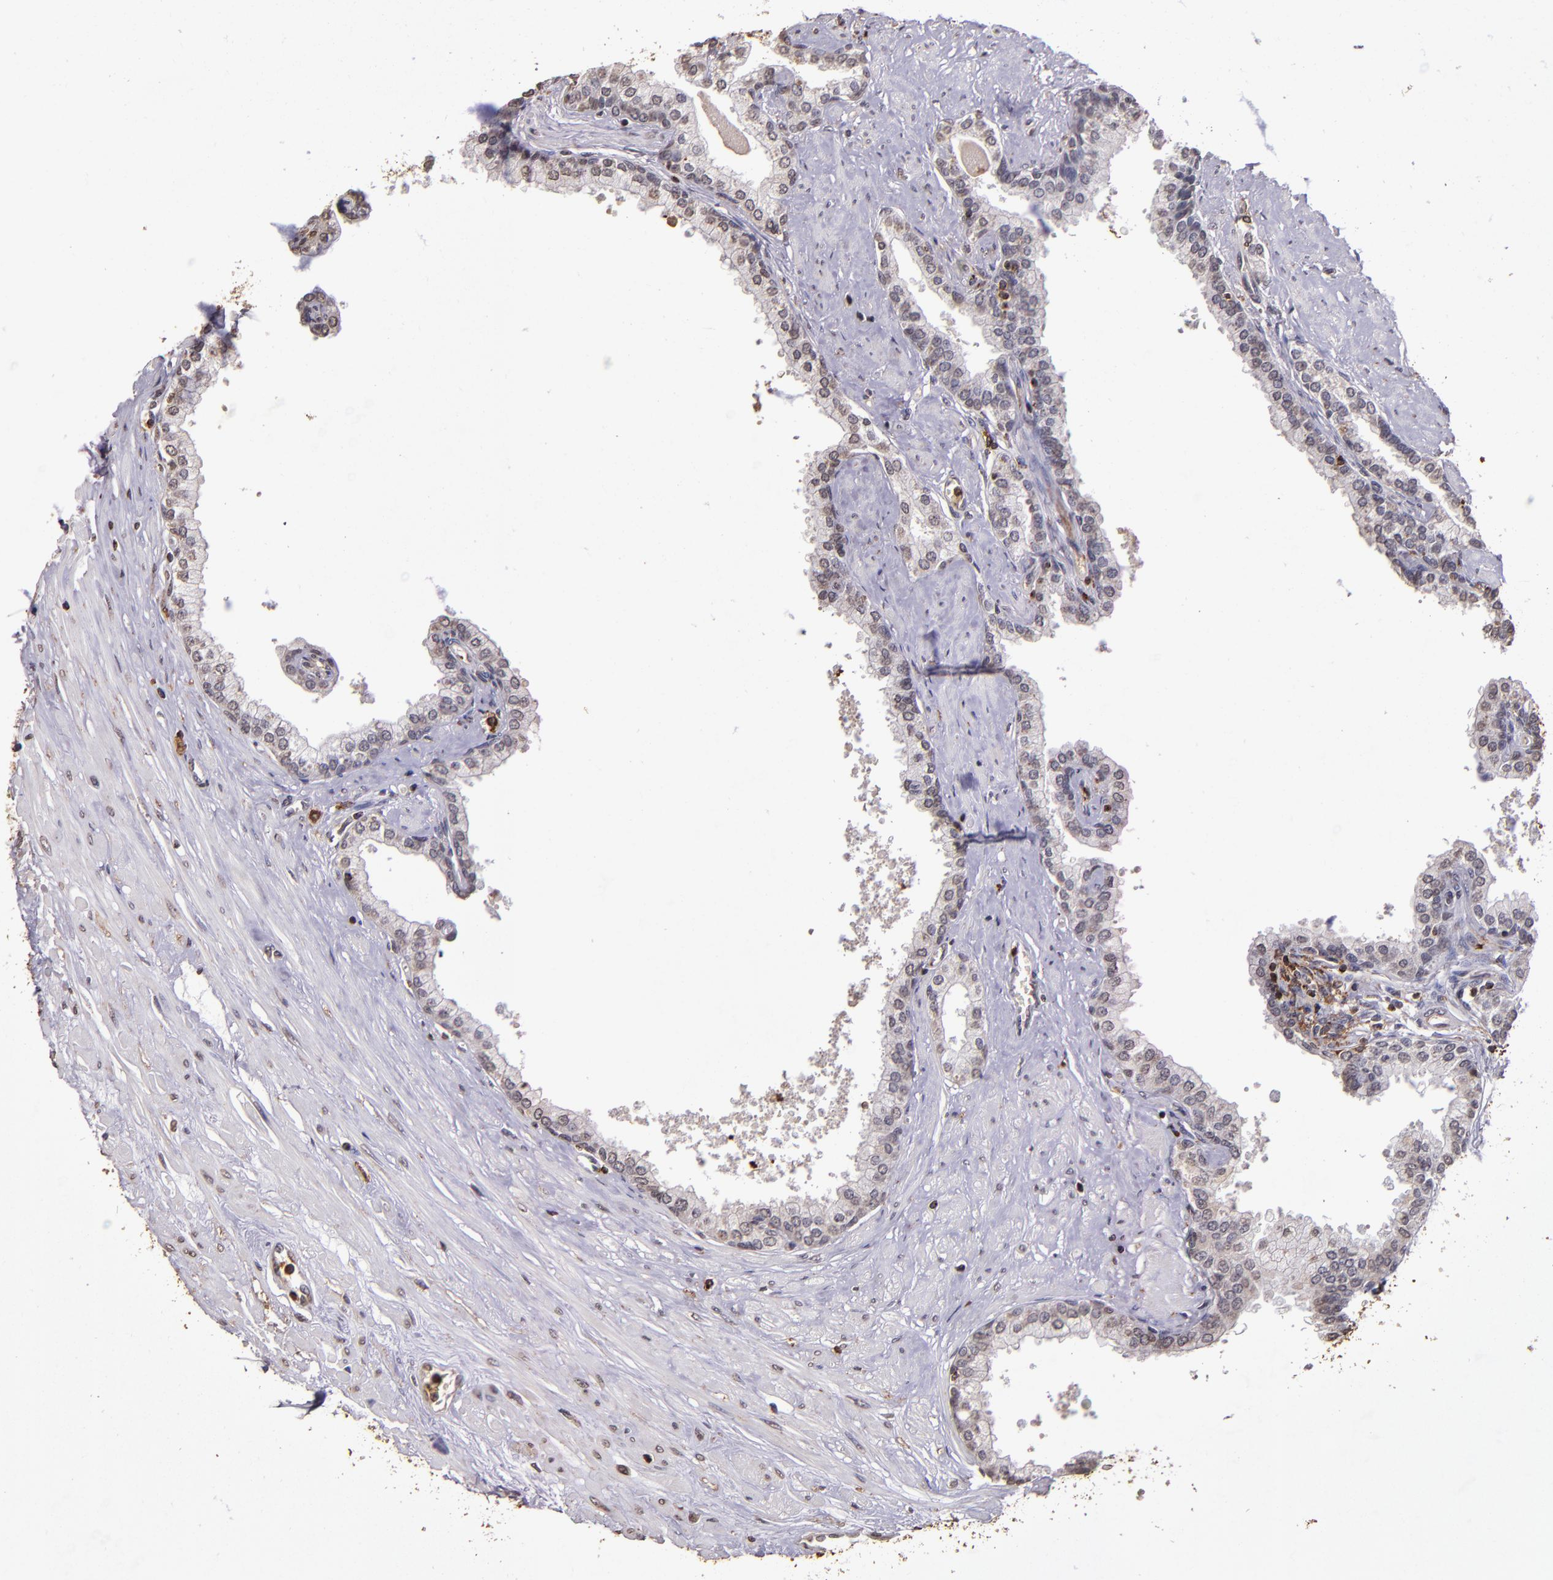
{"staining": {"intensity": "negative", "quantity": "none", "location": "none"}, "tissue": "prostate", "cell_type": "Glandular cells", "image_type": "normal", "snomed": [{"axis": "morphology", "description": "Normal tissue, NOS"}, {"axis": "topography", "description": "Prostate"}], "caption": "Immunohistochemical staining of unremarkable human prostate exhibits no significant staining in glandular cells.", "gene": "SLC2A3", "patient": {"sex": "male", "age": 60}}